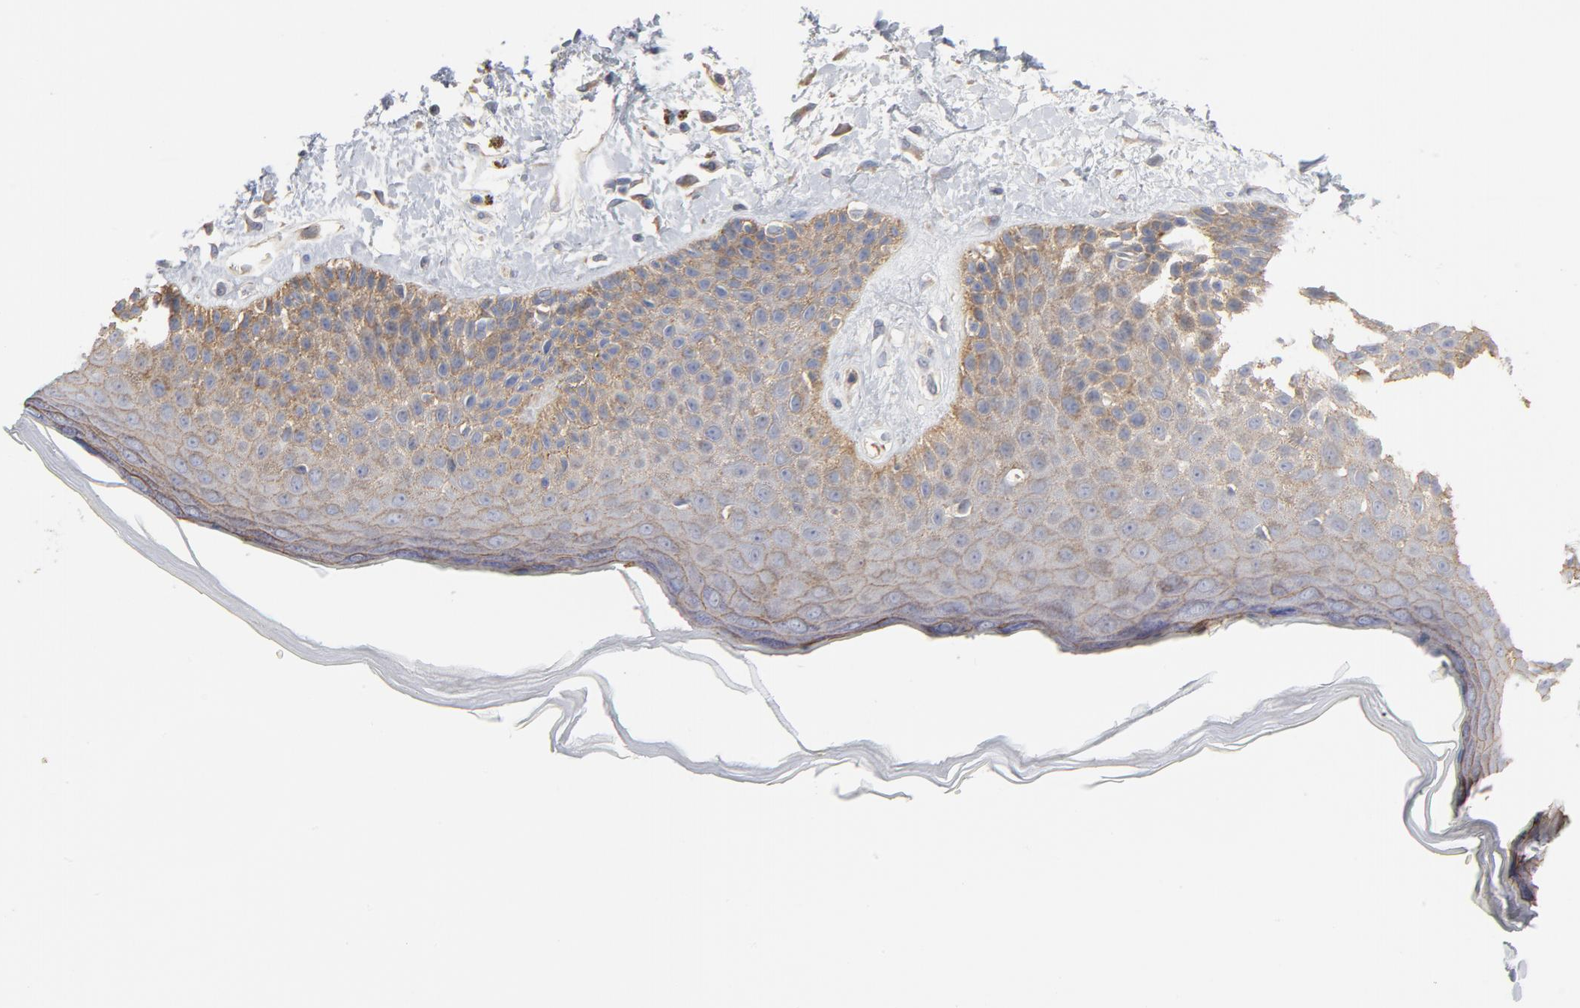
{"staining": {"intensity": "moderate", "quantity": "25%-75%", "location": "cytoplasmic/membranous"}, "tissue": "skin", "cell_type": "Epidermal cells", "image_type": "normal", "snomed": [{"axis": "morphology", "description": "Normal tissue, NOS"}, {"axis": "topography", "description": "Anal"}], "caption": "This micrograph reveals immunohistochemistry staining of normal human skin, with medium moderate cytoplasmic/membranous expression in about 25%-75% of epidermal cells.", "gene": "OXA1L", "patient": {"sex": "female", "age": 78}}